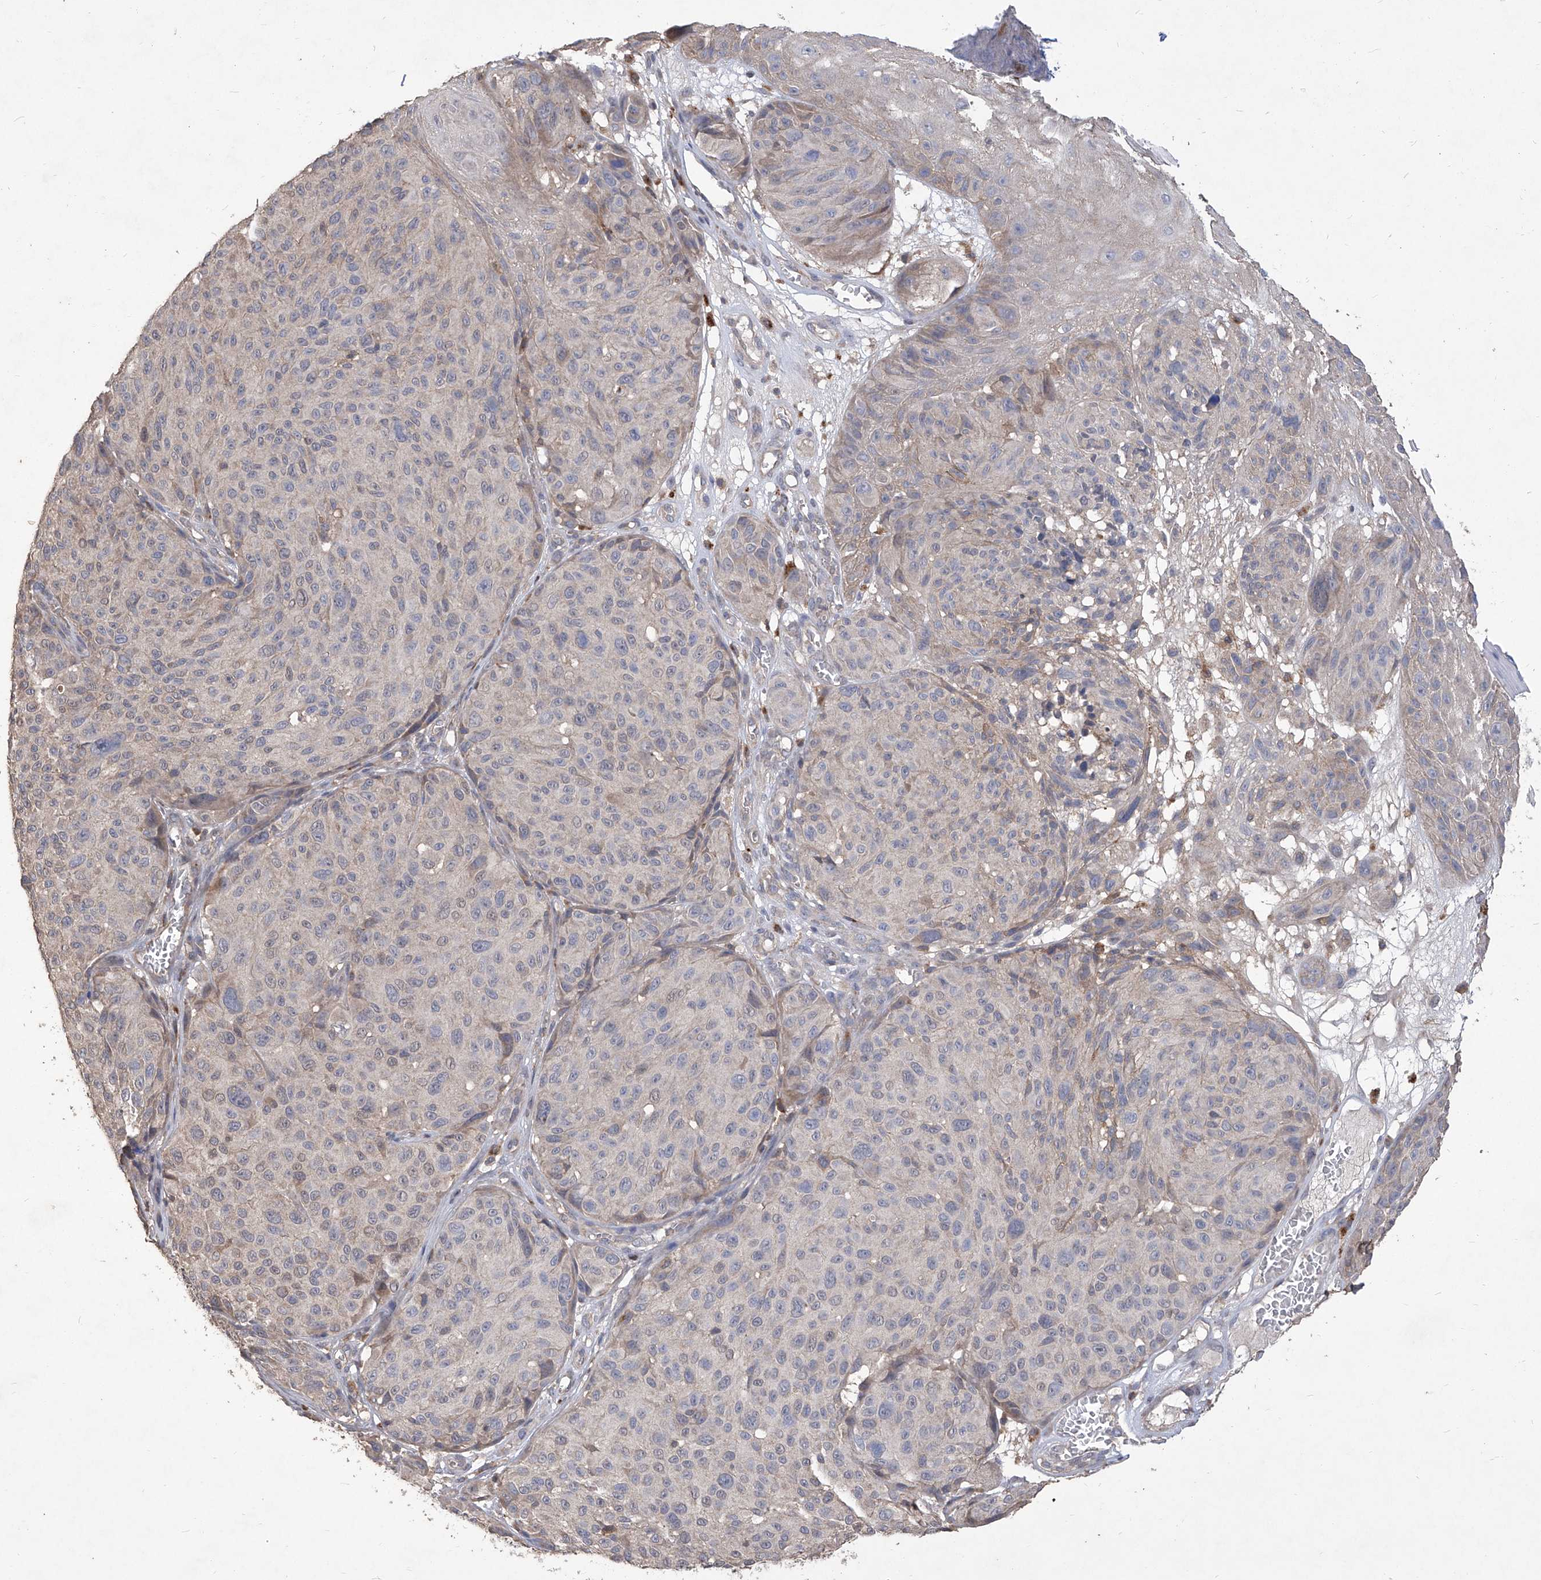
{"staining": {"intensity": "negative", "quantity": "none", "location": "none"}, "tissue": "melanoma", "cell_type": "Tumor cells", "image_type": "cancer", "snomed": [{"axis": "morphology", "description": "Malignant melanoma, NOS"}, {"axis": "topography", "description": "Skin"}], "caption": "A high-resolution histopathology image shows immunohistochemistry (IHC) staining of malignant melanoma, which demonstrates no significant positivity in tumor cells.", "gene": "TXNIP", "patient": {"sex": "male", "age": 83}}